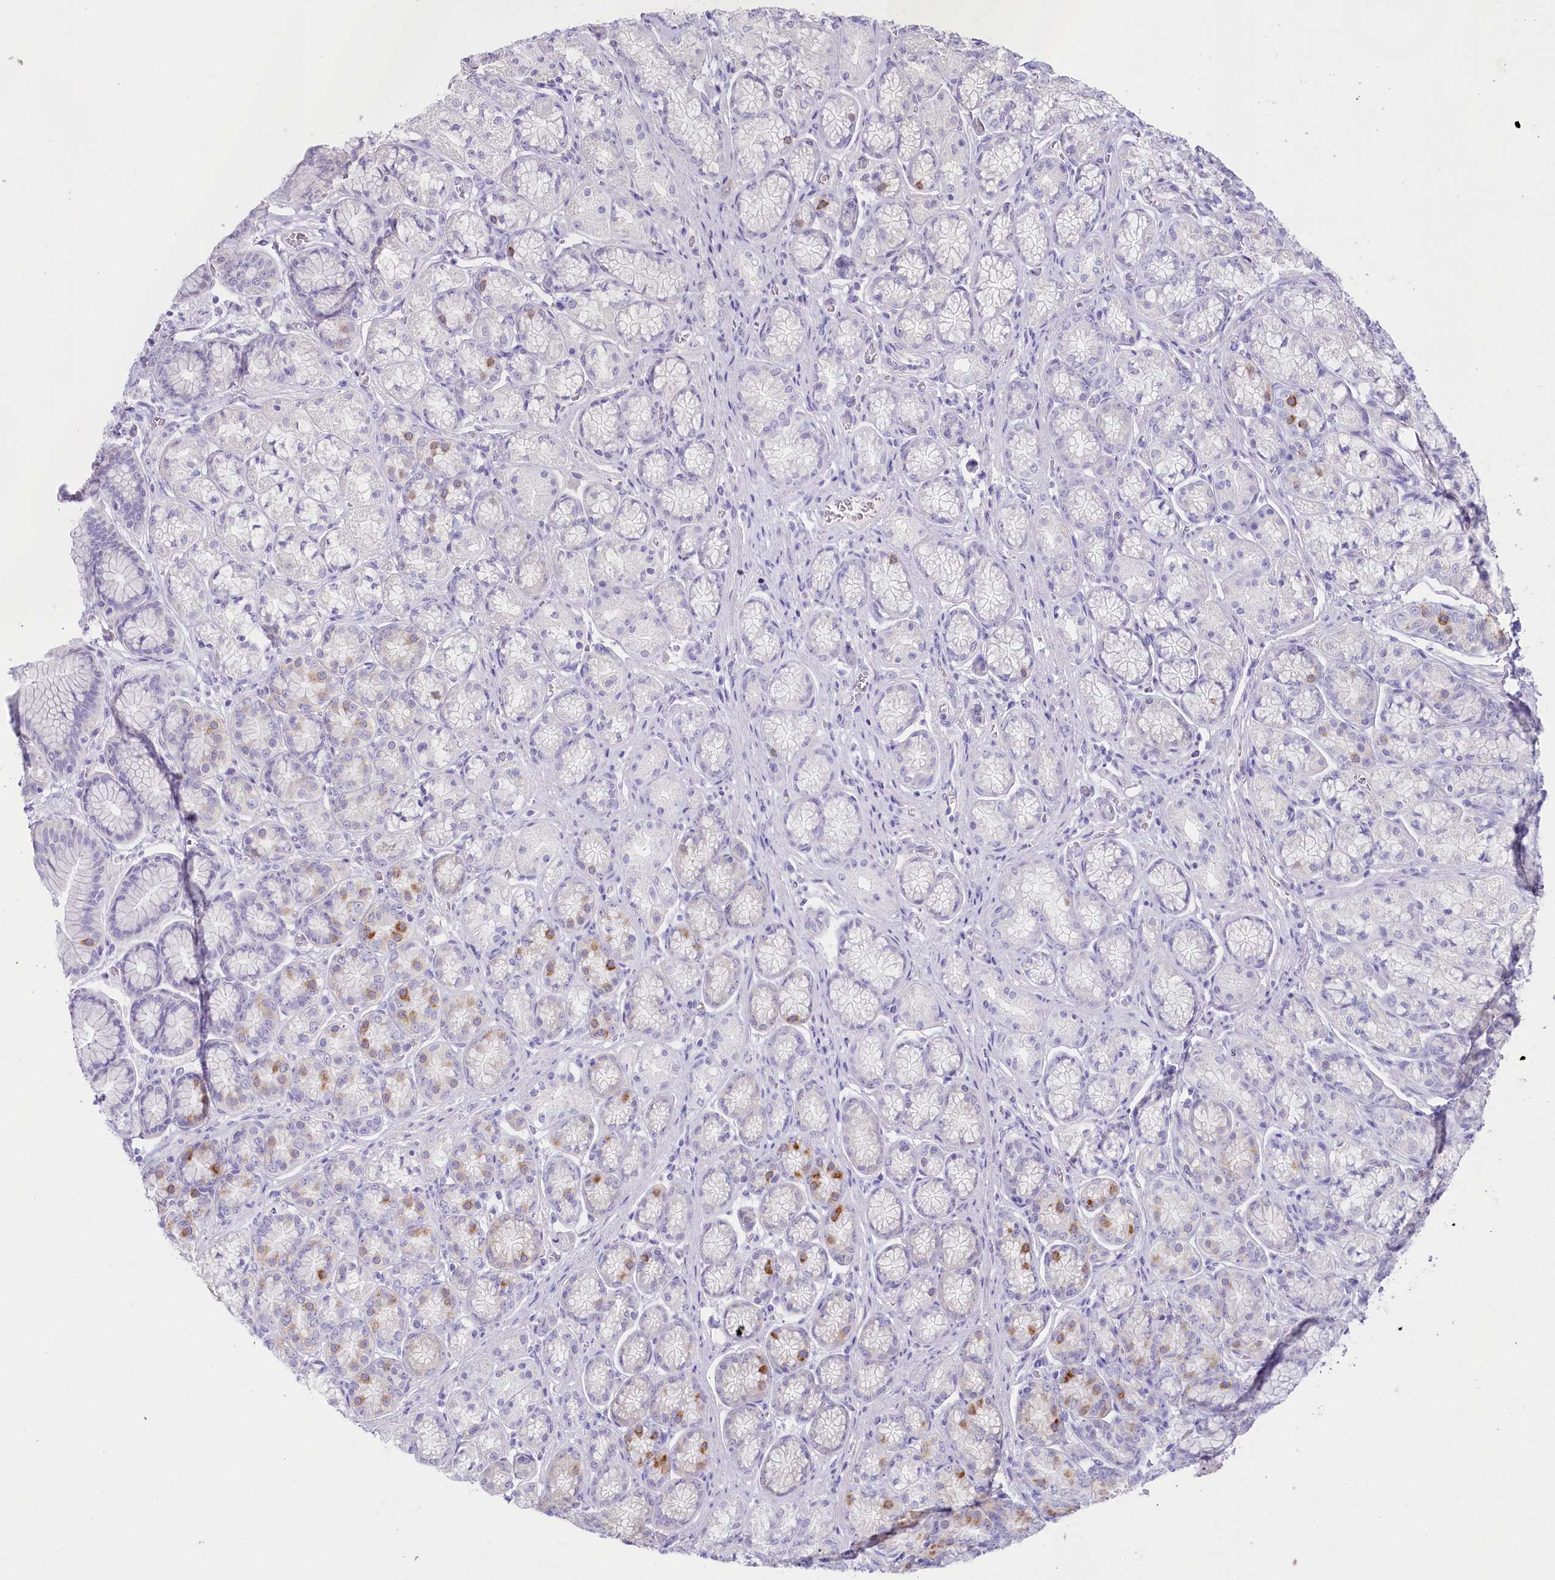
{"staining": {"intensity": "moderate", "quantity": "<25%", "location": "cytoplasmic/membranous"}, "tissue": "stomach", "cell_type": "Glandular cells", "image_type": "normal", "snomed": [{"axis": "morphology", "description": "Normal tissue, NOS"}, {"axis": "morphology", "description": "Adenocarcinoma, NOS"}, {"axis": "morphology", "description": "Adenocarcinoma, High grade"}, {"axis": "topography", "description": "Stomach, upper"}, {"axis": "topography", "description": "Stomach"}], "caption": "High-magnification brightfield microscopy of normal stomach stained with DAB (brown) and counterstained with hematoxylin (blue). glandular cells exhibit moderate cytoplasmic/membranous positivity is present in approximately<25% of cells. (brown staining indicates protein expression, while blue staining denotes nuclei).", "gene": "MYOZ1", "patient": {"sex": "female", "age": 65}}